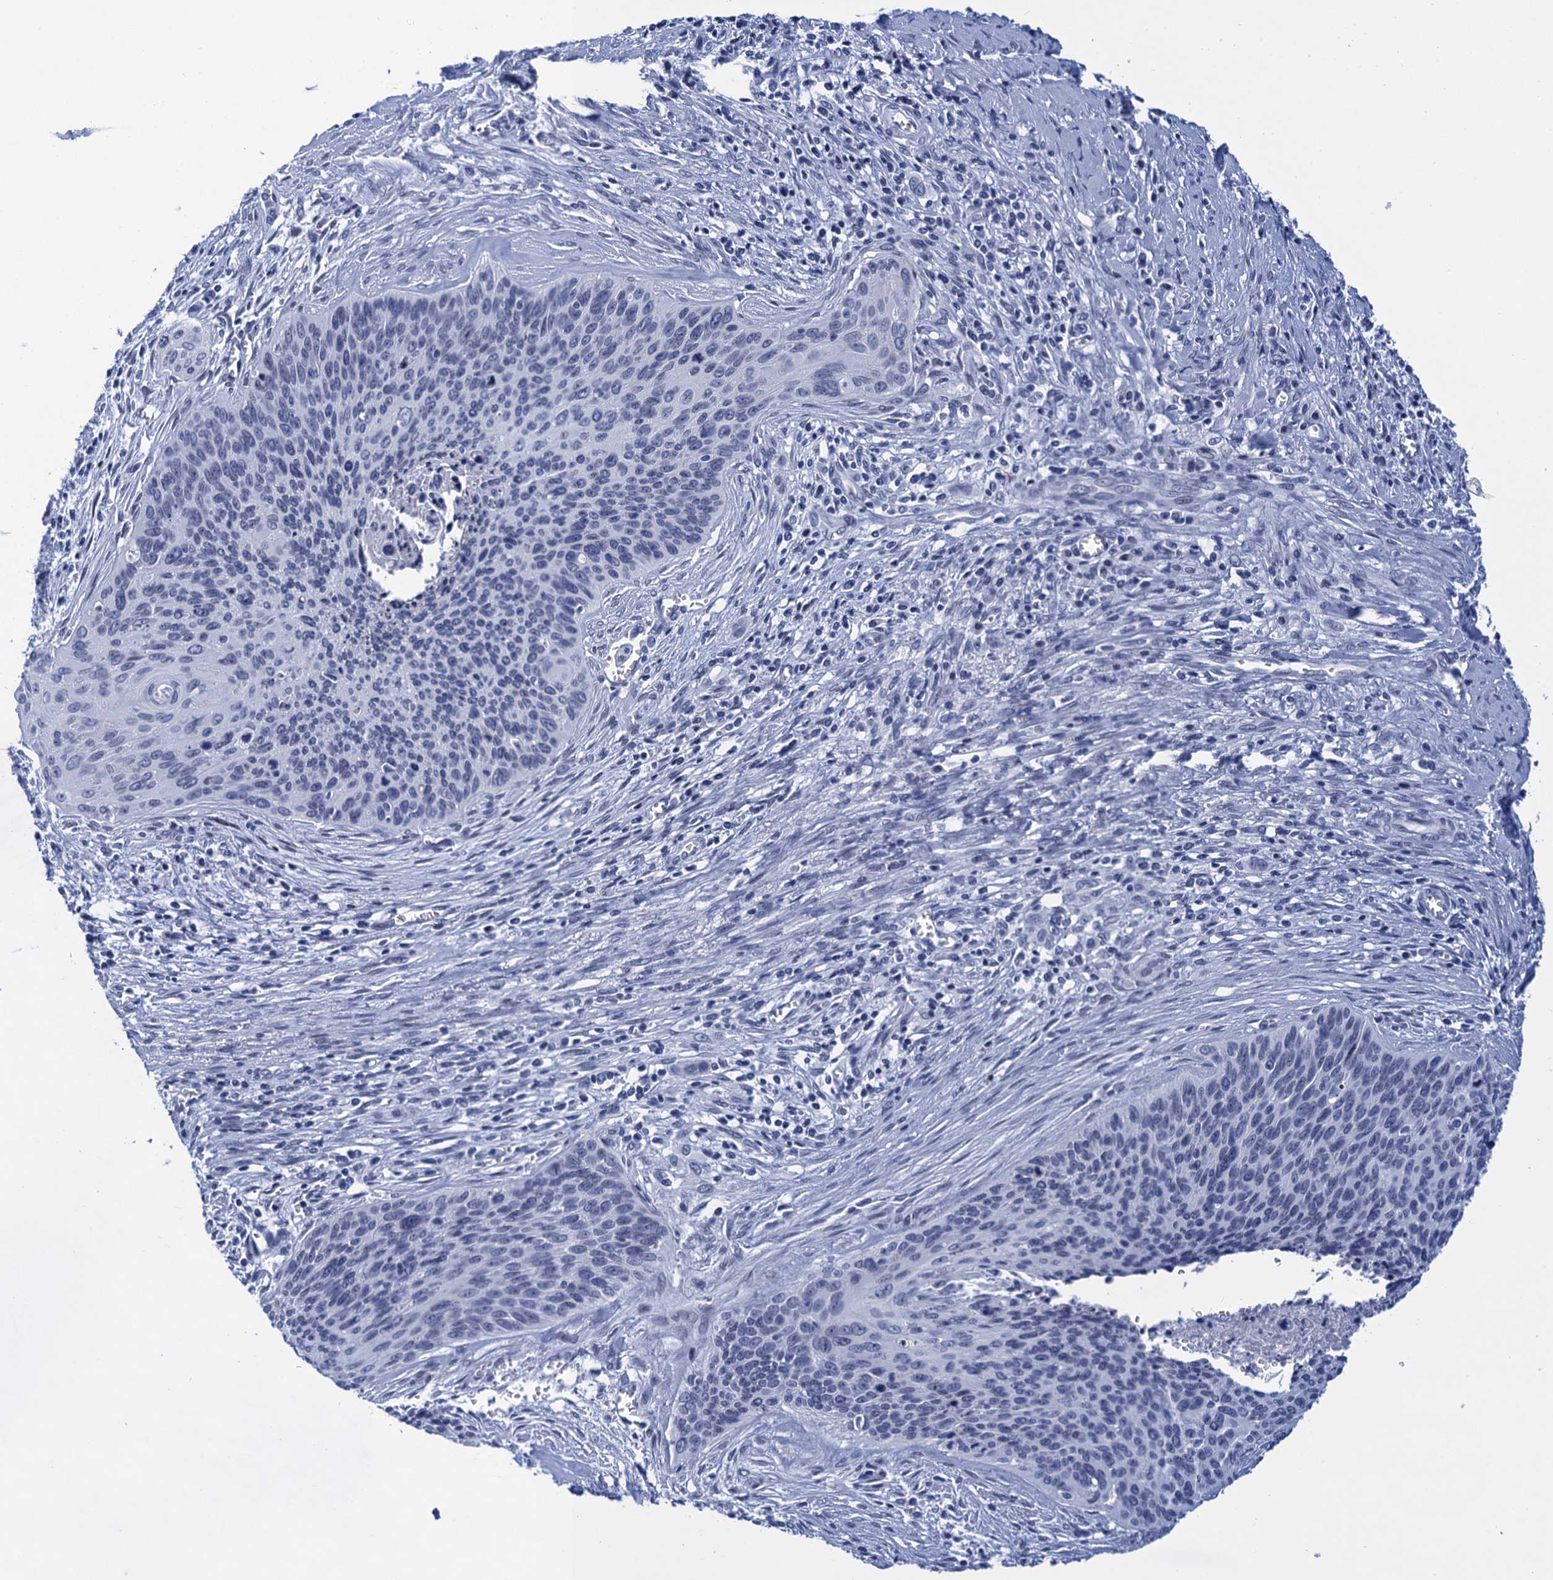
{"staining": {"intensity": "negative", "quantity": "none", "location": "none"}, "tissue": "cervical cancer", "cell_type": "Tumor cells", "image_type": "cancer", "snomed": [{"axis": "morphology", "description": "Squamous cell carcinoma, NOS"}, {"axis": "topography", "description": "Cervix"}], "caption": "Protein analysis of squamous cell carcinoma (cervical) demonstrates no significant staining in tumor cells.", "gene": "METTL25", "patient": {"sex": "female", "age": 55}}